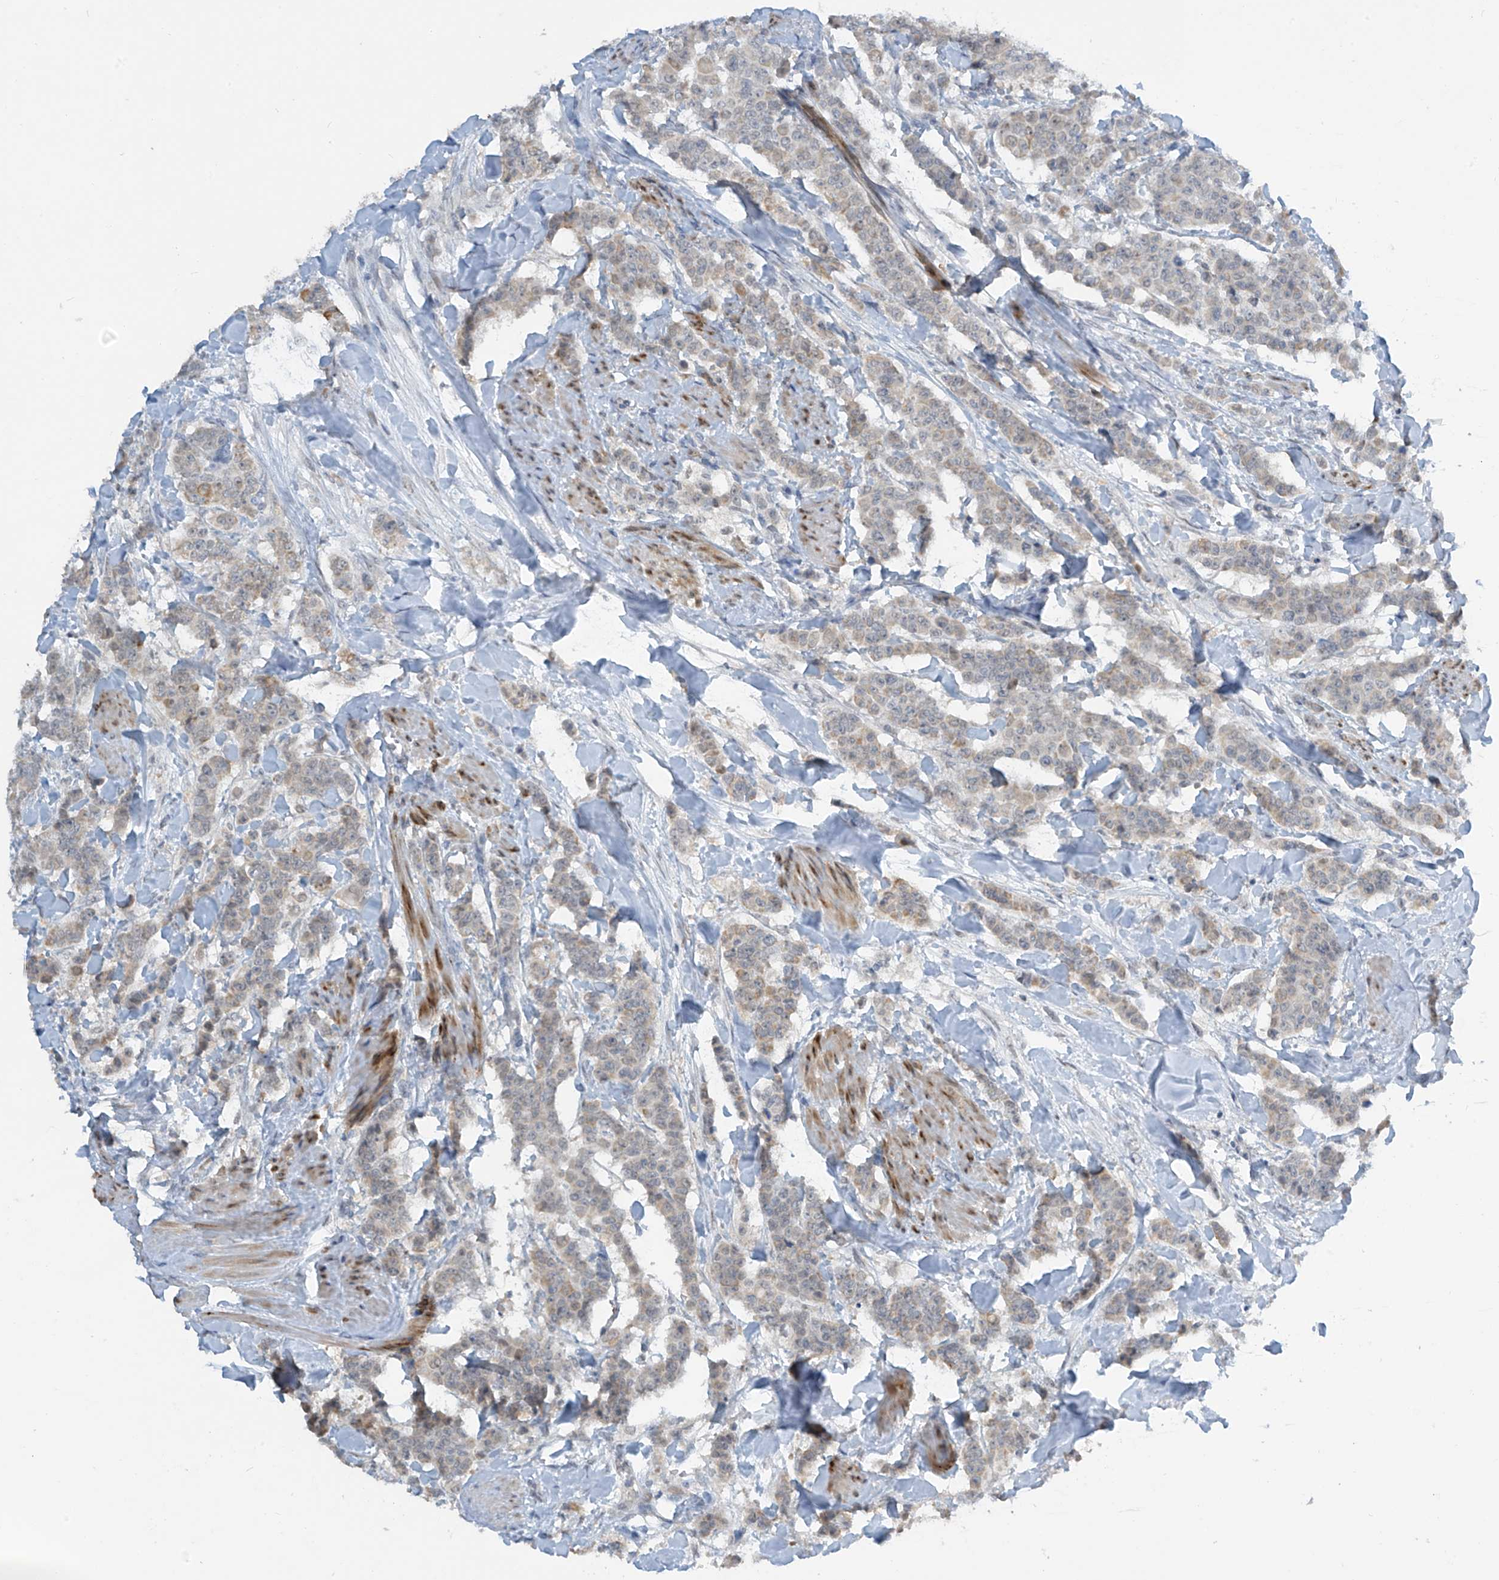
{"staining": {"intensity": "weak", "quantity": "25%-75%", "location": "cytoplasmic/membranous"}, "tissue": "breast cancer", "cell_type": "Tumor cells", "image_type": "cancer", "snomed": [{"axis": "morphology", "description": "Duct carcinoma"}, {"axis": "topography", "description": "Breast"}], "caption": "Immunohistochemical staining of invasive ductal carcinoma (breast) shows weak cytoplasmic/membranous protein expression in approximately 25%-75% of tumor cells.", "gene": "METAP1D", "patient": {"sex": "female", "age": 40}}